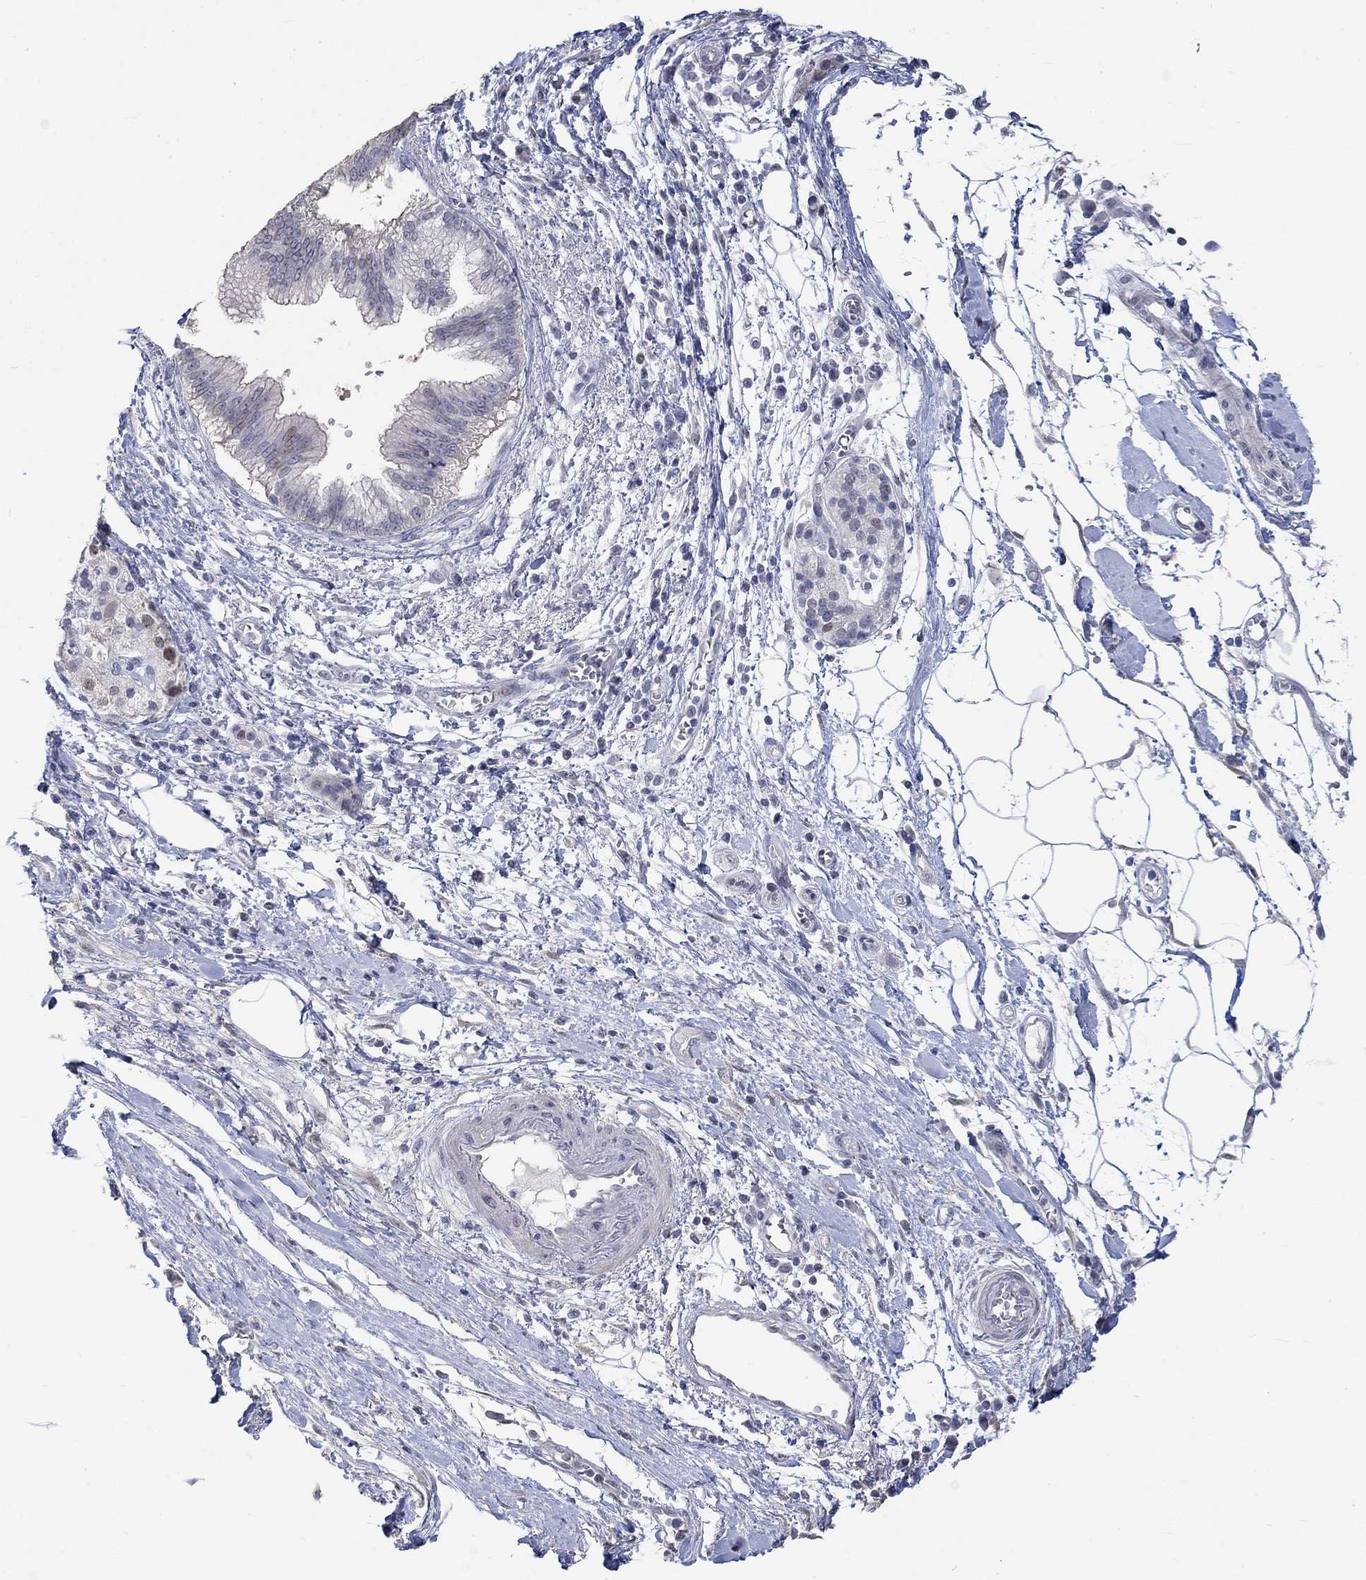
{"staining": {"intensity": "moderate", "quantity": "<25%", "location": "nuclear"}, "tissue": "pancreatic cancer", "cell_type": "Tumor cells", "image_type": "cancer", "snomed": [{"axis": "morphology", "description": "Adenocarcinoma, NOS"}, {"axis": "topography", "description": "Pancreas"}], "caption": "Protein analysis of pancreatic adenocarcinoma tissue reveals moderate nuclear staining in approximately <25% of tumor cells.", "gene": "PNMA5", "patient": {"sex": "male", "age": 72}}